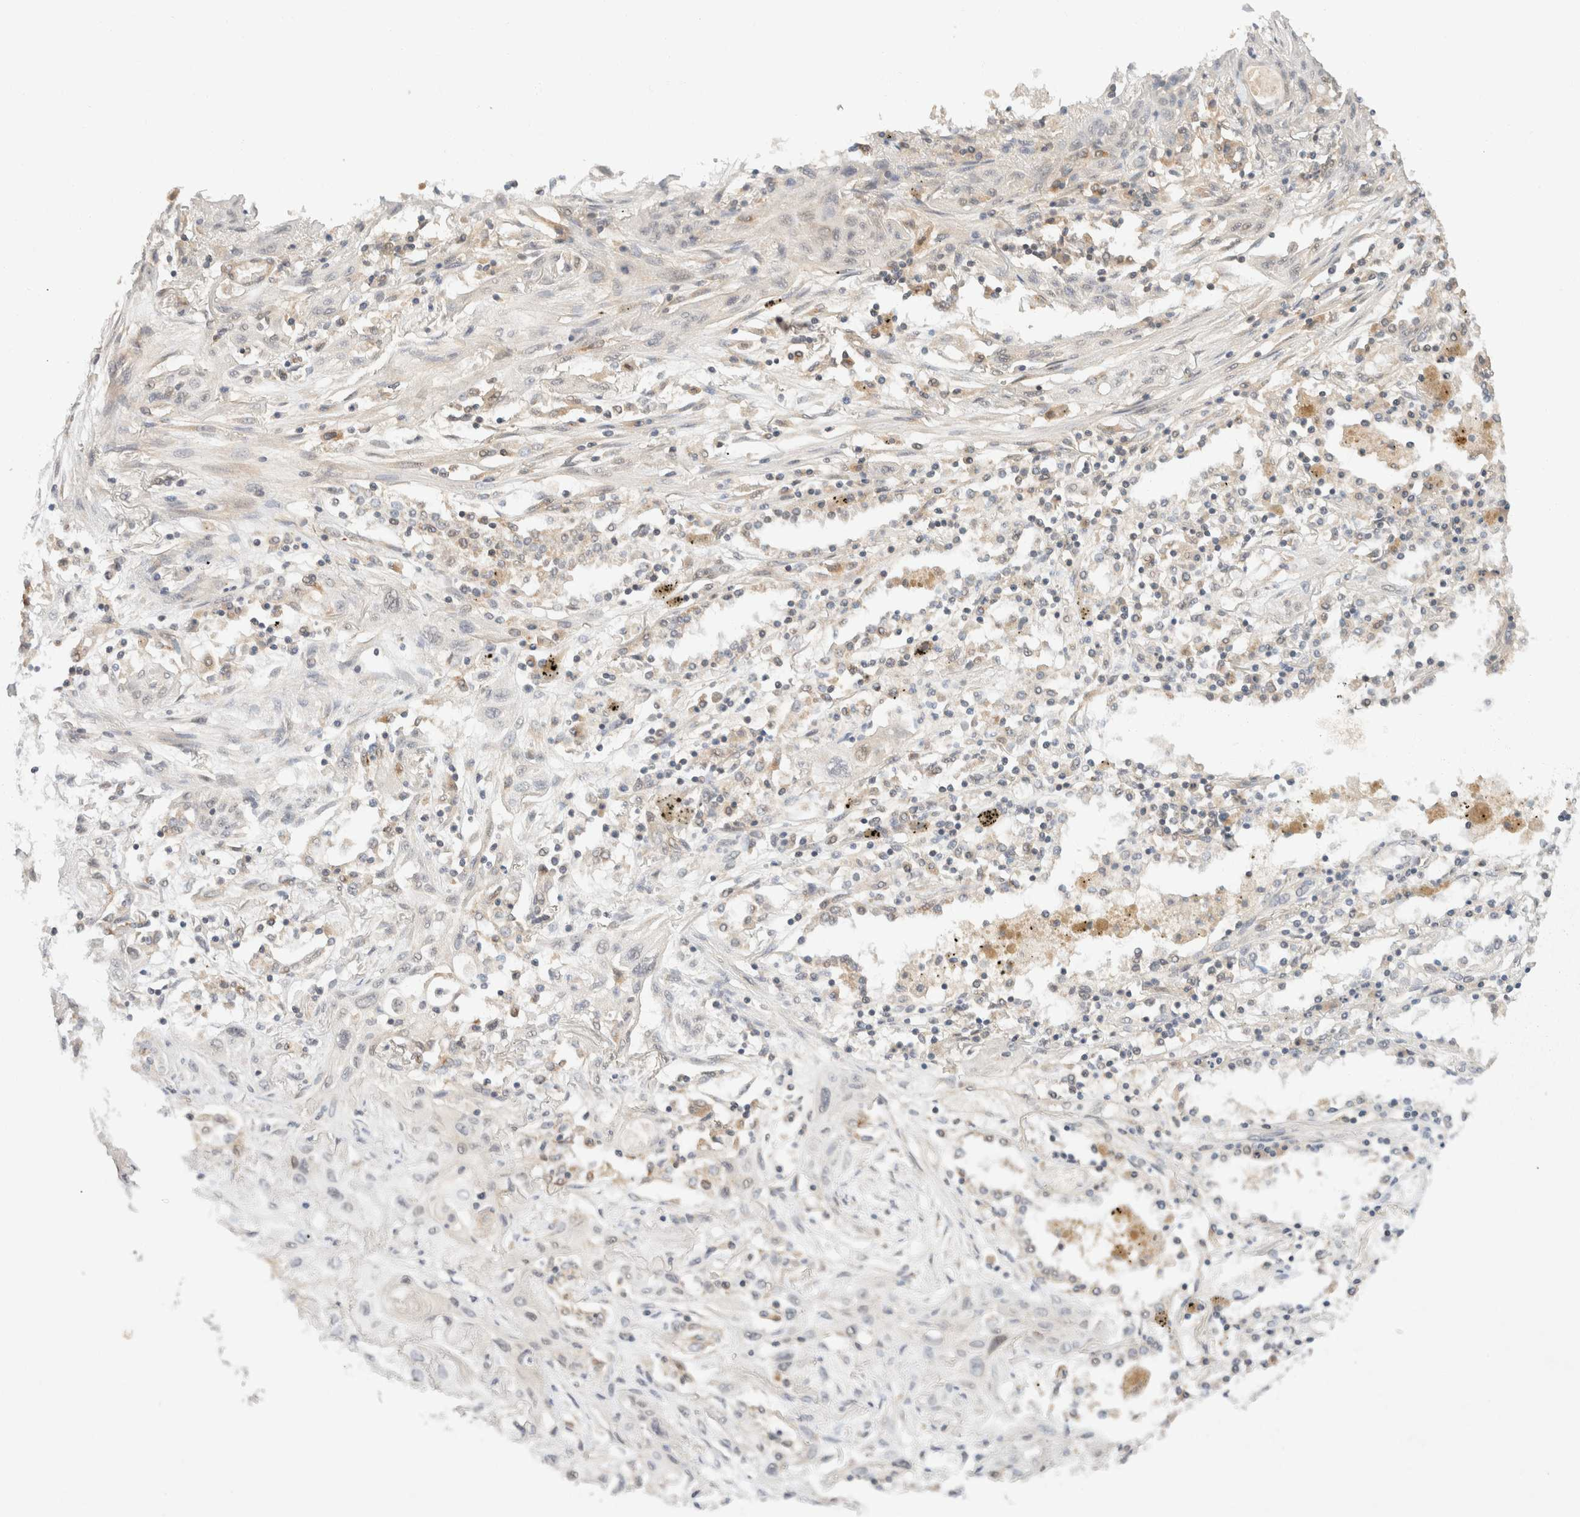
{"staining": {"intensity": "negative", "quantity": "none", "location": "none"}, "tissue": "lung cancer", "cell_type": "Tumor cells", "image_type": "cancer", "snomed": [{"axis": "morphology", "description": "Squamous cell carcinoma, NOS"}, {"axis": "topography", "description": "Lung"}], "caption": "Tumor cells show no significant positivity in lung squamous cell carcinoma. (DAB immunohistochemistry (IHC), high magnification).", "gene": "TACC1", "patient": {"sex": "female", "age": 47}}